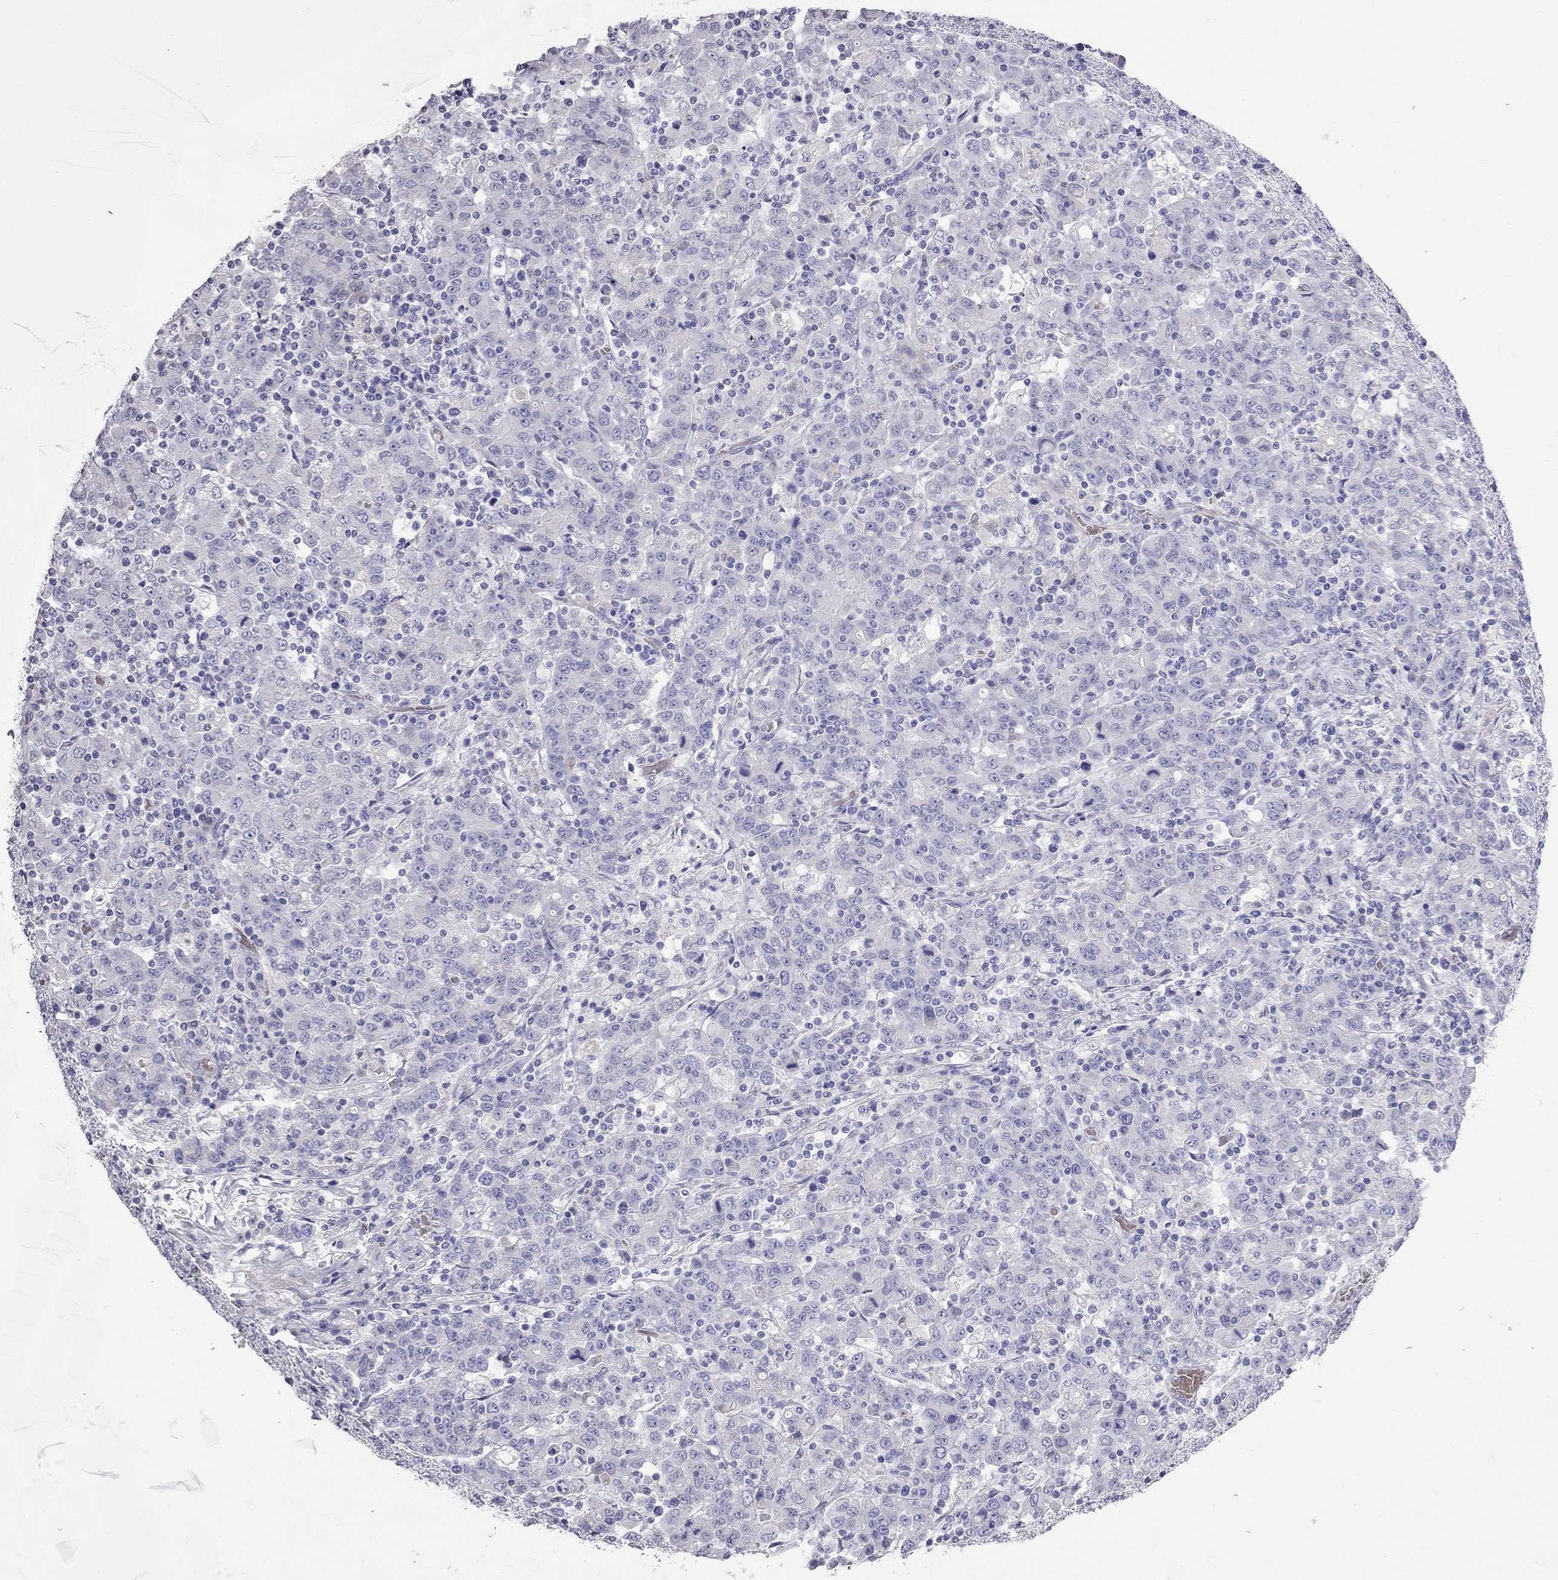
{"staining": {"intensity": "negative", "quantity": "none", "location": "none"}, "tissue": "stomach cancer", "cell_type": "Tumor cells", "image_type": "cancer", "snomed": [{"axis": "morphology", "description": "Adenocarcinoma, NOS"}, {"axis": "topography", "description": "Stomach, upper"}], "caption": "There is no significant positivity in tumor cells of stomach adenocarcinoma.", "gene": "MUC16", "patient": {"sex": "male", "age": 69}}